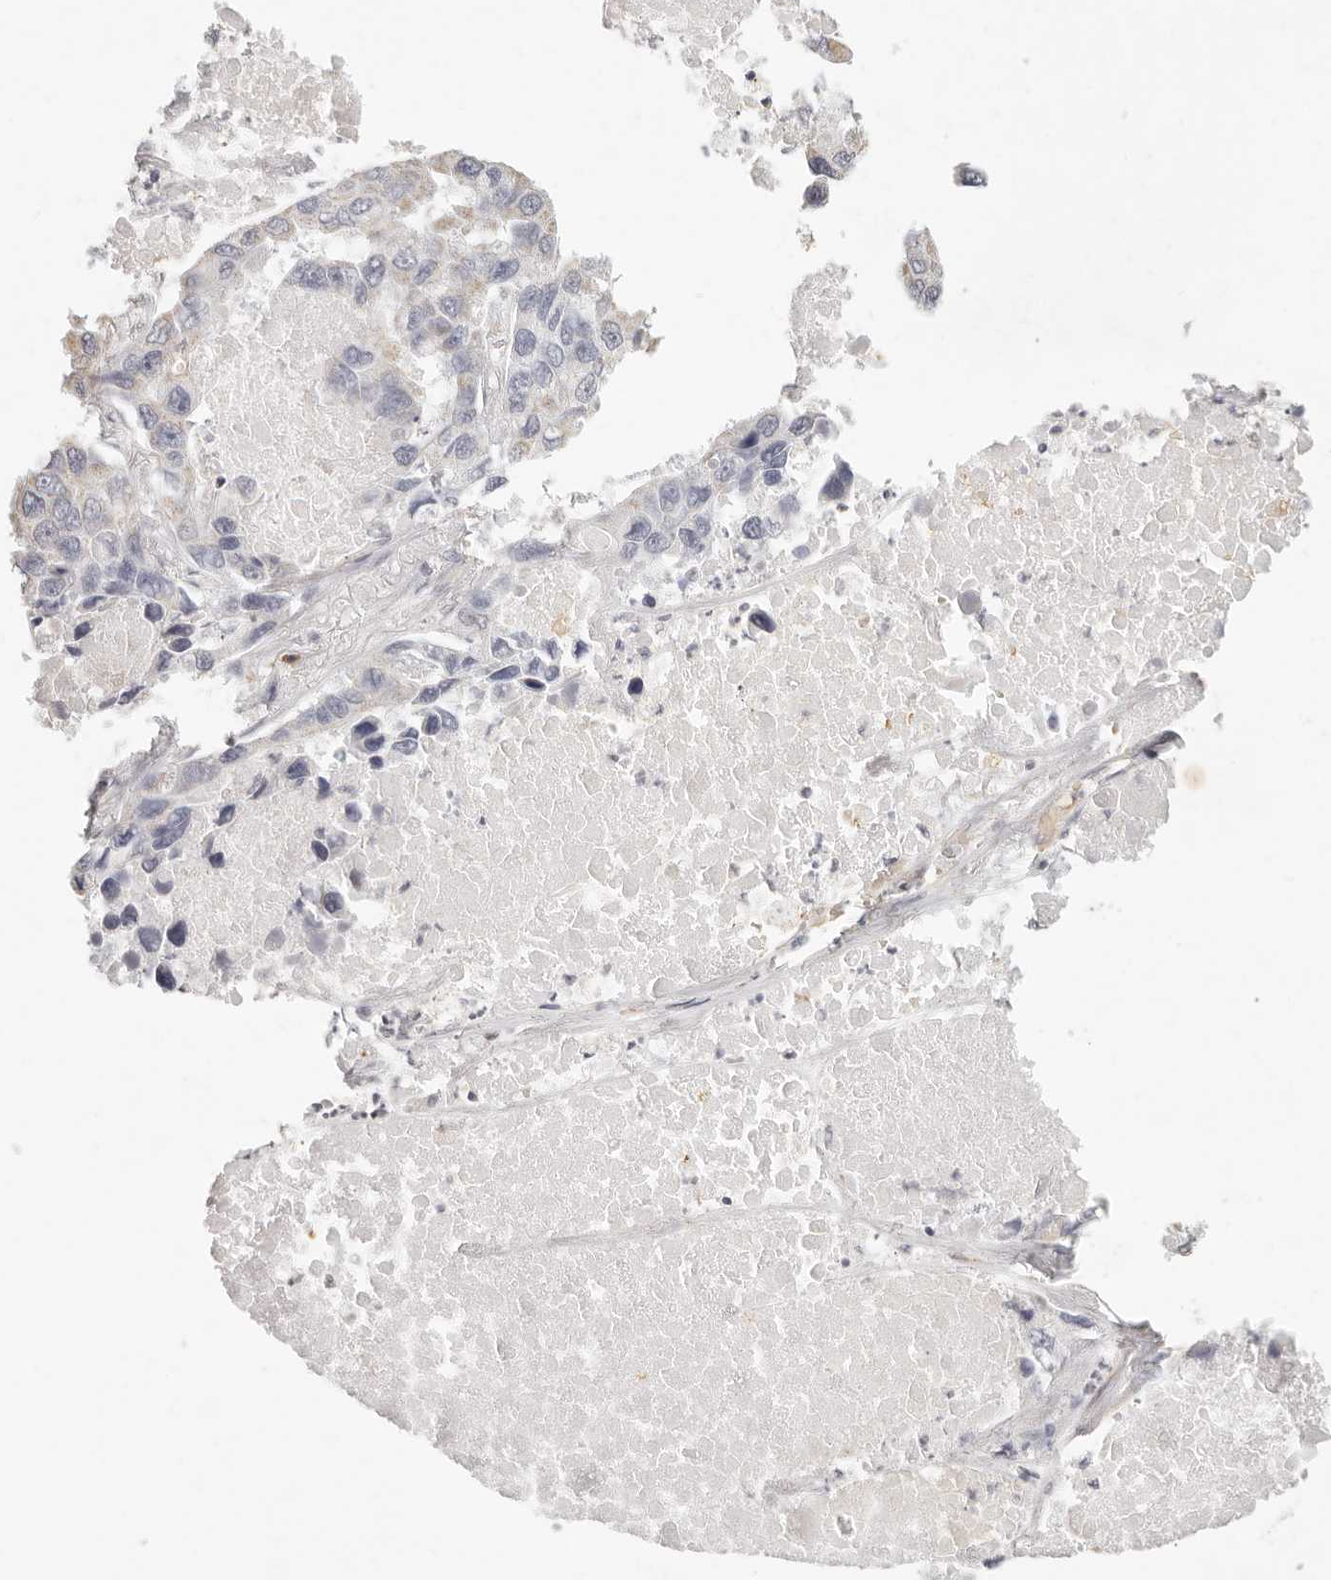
{"staining": {"intensity": "negative", "quantity": "none", "location": "none"}, "tissue": "lung cancer", "cell_type": "Tumor cells", "image_type": "cancer", "snomed": [{"axis": "morphology", "description": "Adenocarcinoma, NOS"}, {"axis": "topography", "description": "Lung"}], "caption": "Lung cancer stained for a protein using immunohistochemistry (IHC) shows no positivity tumor cells.", "gene": "NIBAN1", "patient": {"sex": "male", "age": 64}}